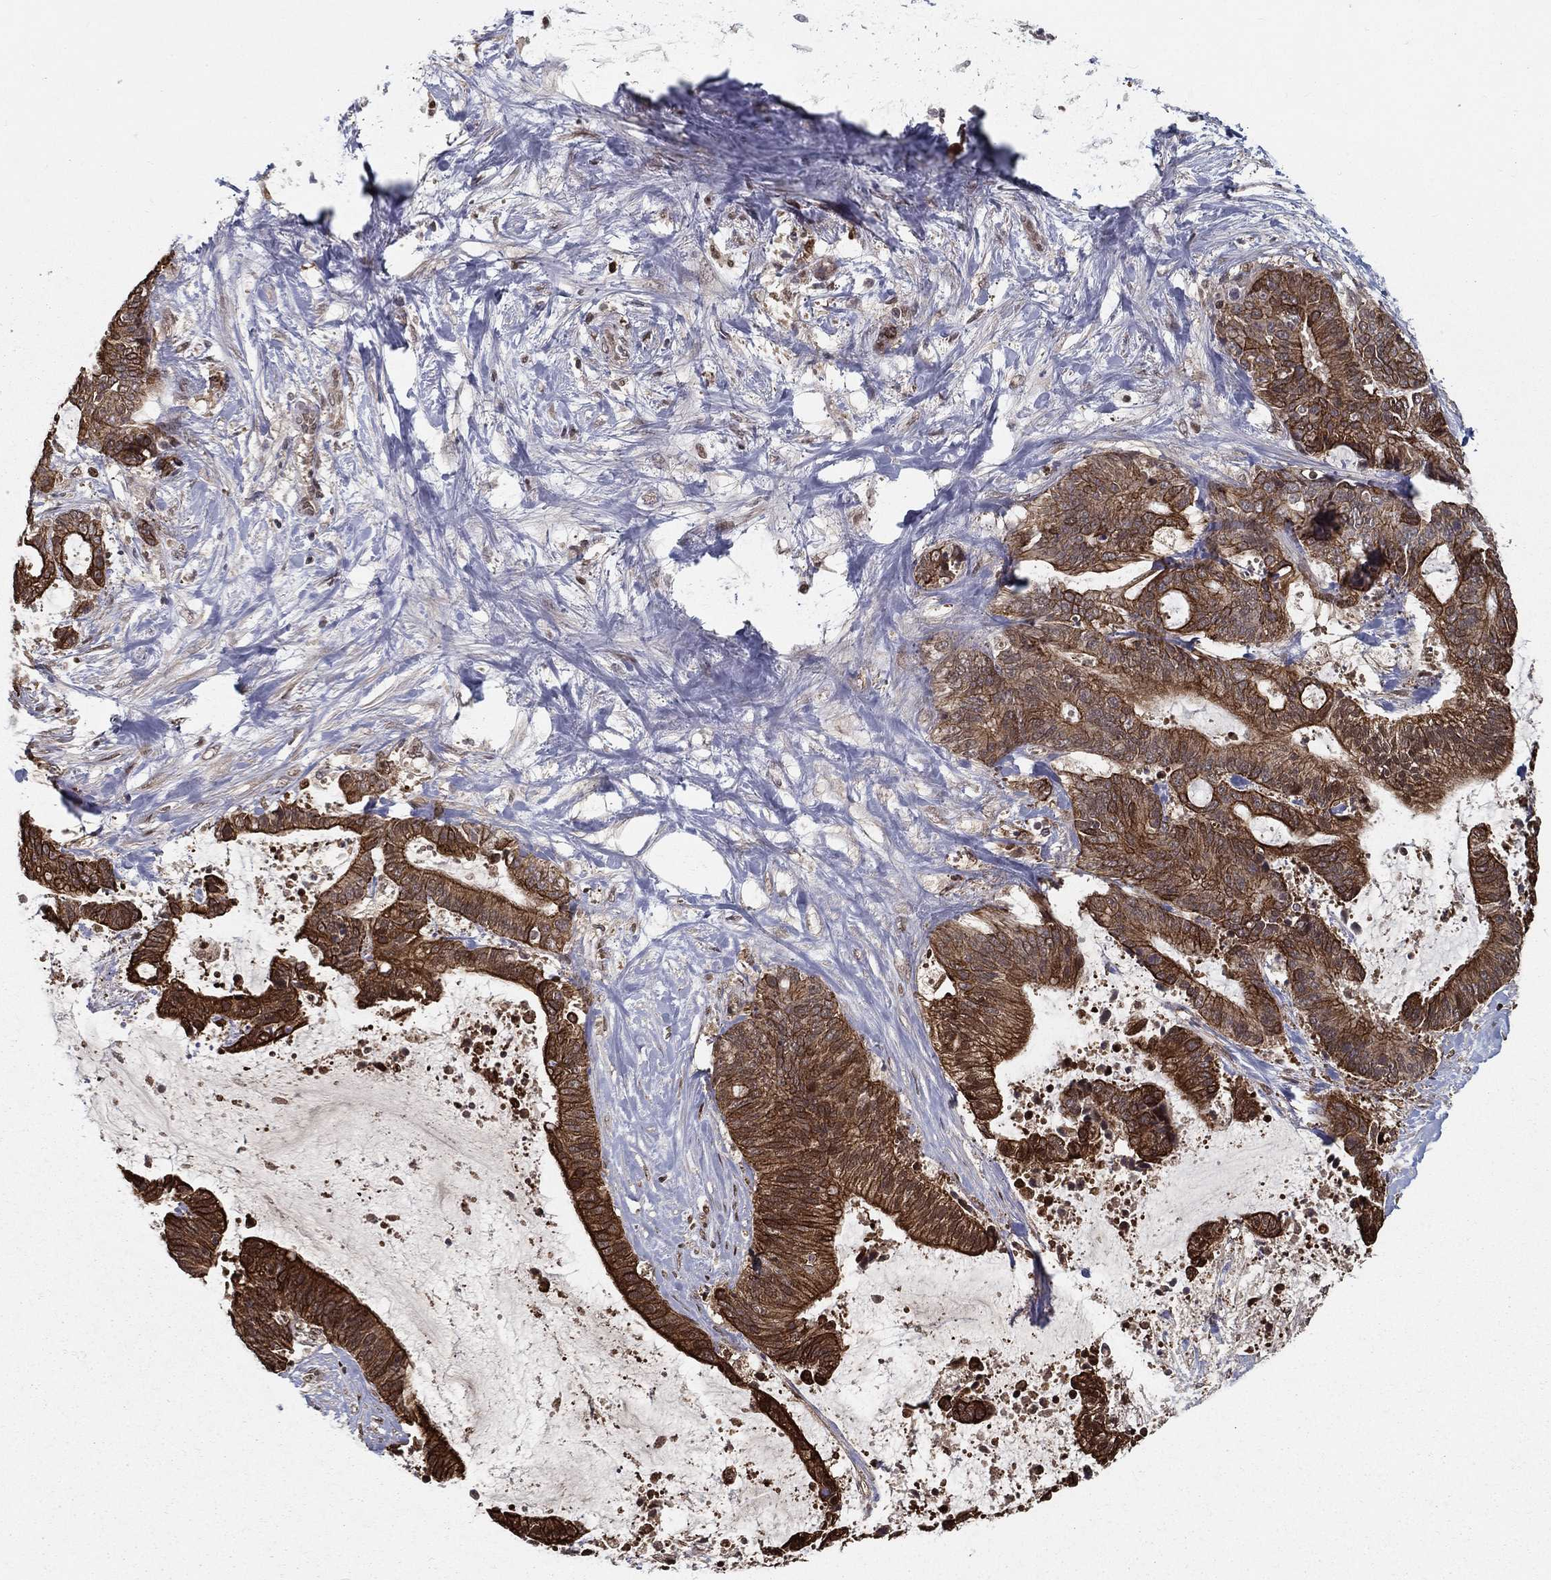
{"staining": {"intensity": "strong", "quantity": ">75%", "location": "cytoplasmic/membranous"}, "tissue": "liver cancer", "cell_type": "Tumor cells", "image_type": "cancer", "snomed": [{"axis": "morphology", "description": "Cholangiocarcinoma"}, {"axis": "topography", "description": "Liver"}], "caption": "The immunohistochemical stain highlights strong cytoplasmic/membranous positivity in tumor cells of liver cancer tissue.", "gene": "SLC6A6", "patient": {"sex": "female", "age": 73}}